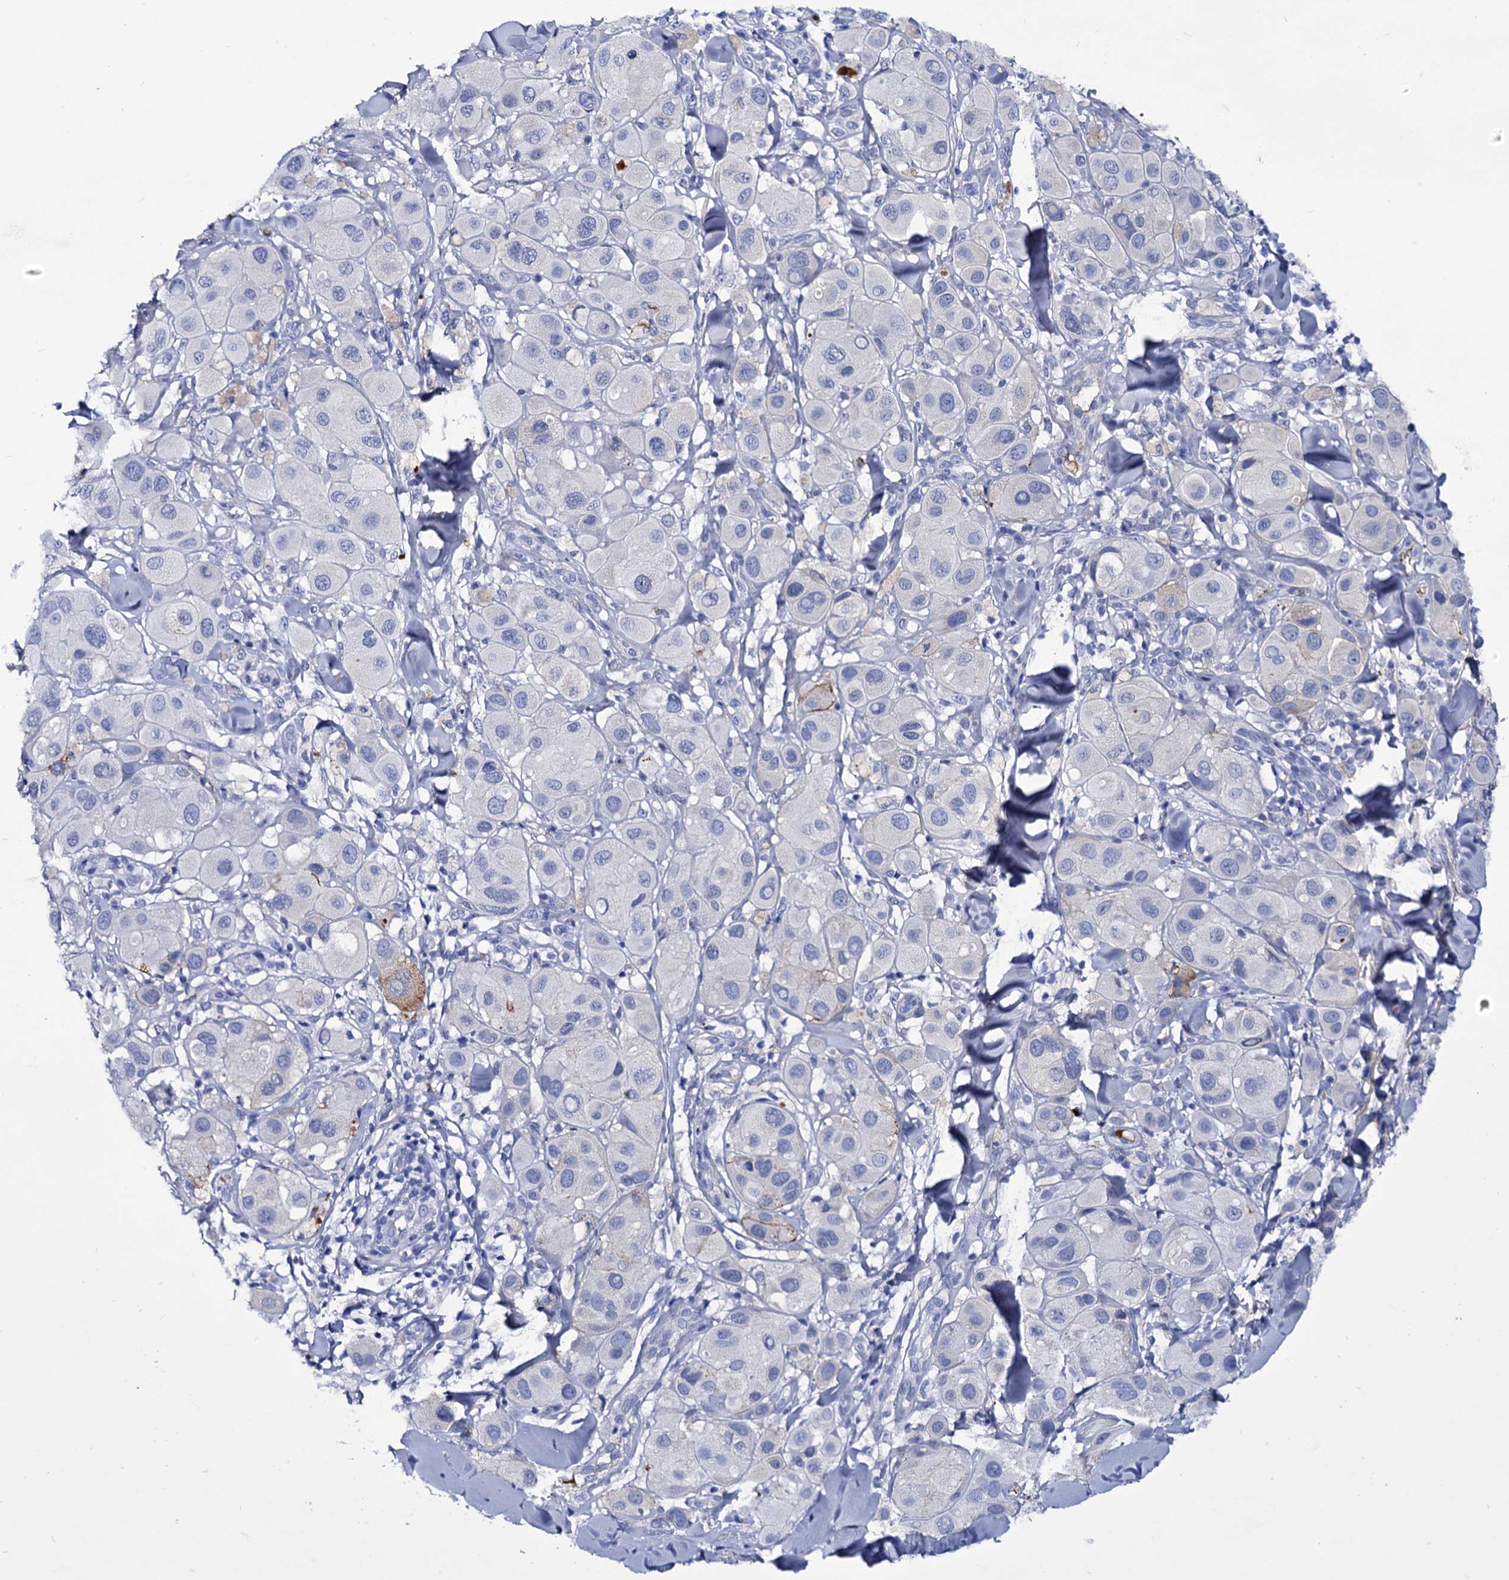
{"staining": {"intensity": "negative", "quantity": "none", "location": "none"}, "tissue": "melanoma", "cell_type": "Tumor cells", "image_type": "cancer", "snomed": [{"axis": "morphology", "description": "Malignant melanoma, Metastatic site"}, {"axis": "topography", "description": "Skin"}], "caption": "Tumor cells are negative for brown protein staining in melanoma.", "gene": "AXL", "patient": {"sex": "male", "age": 41}}